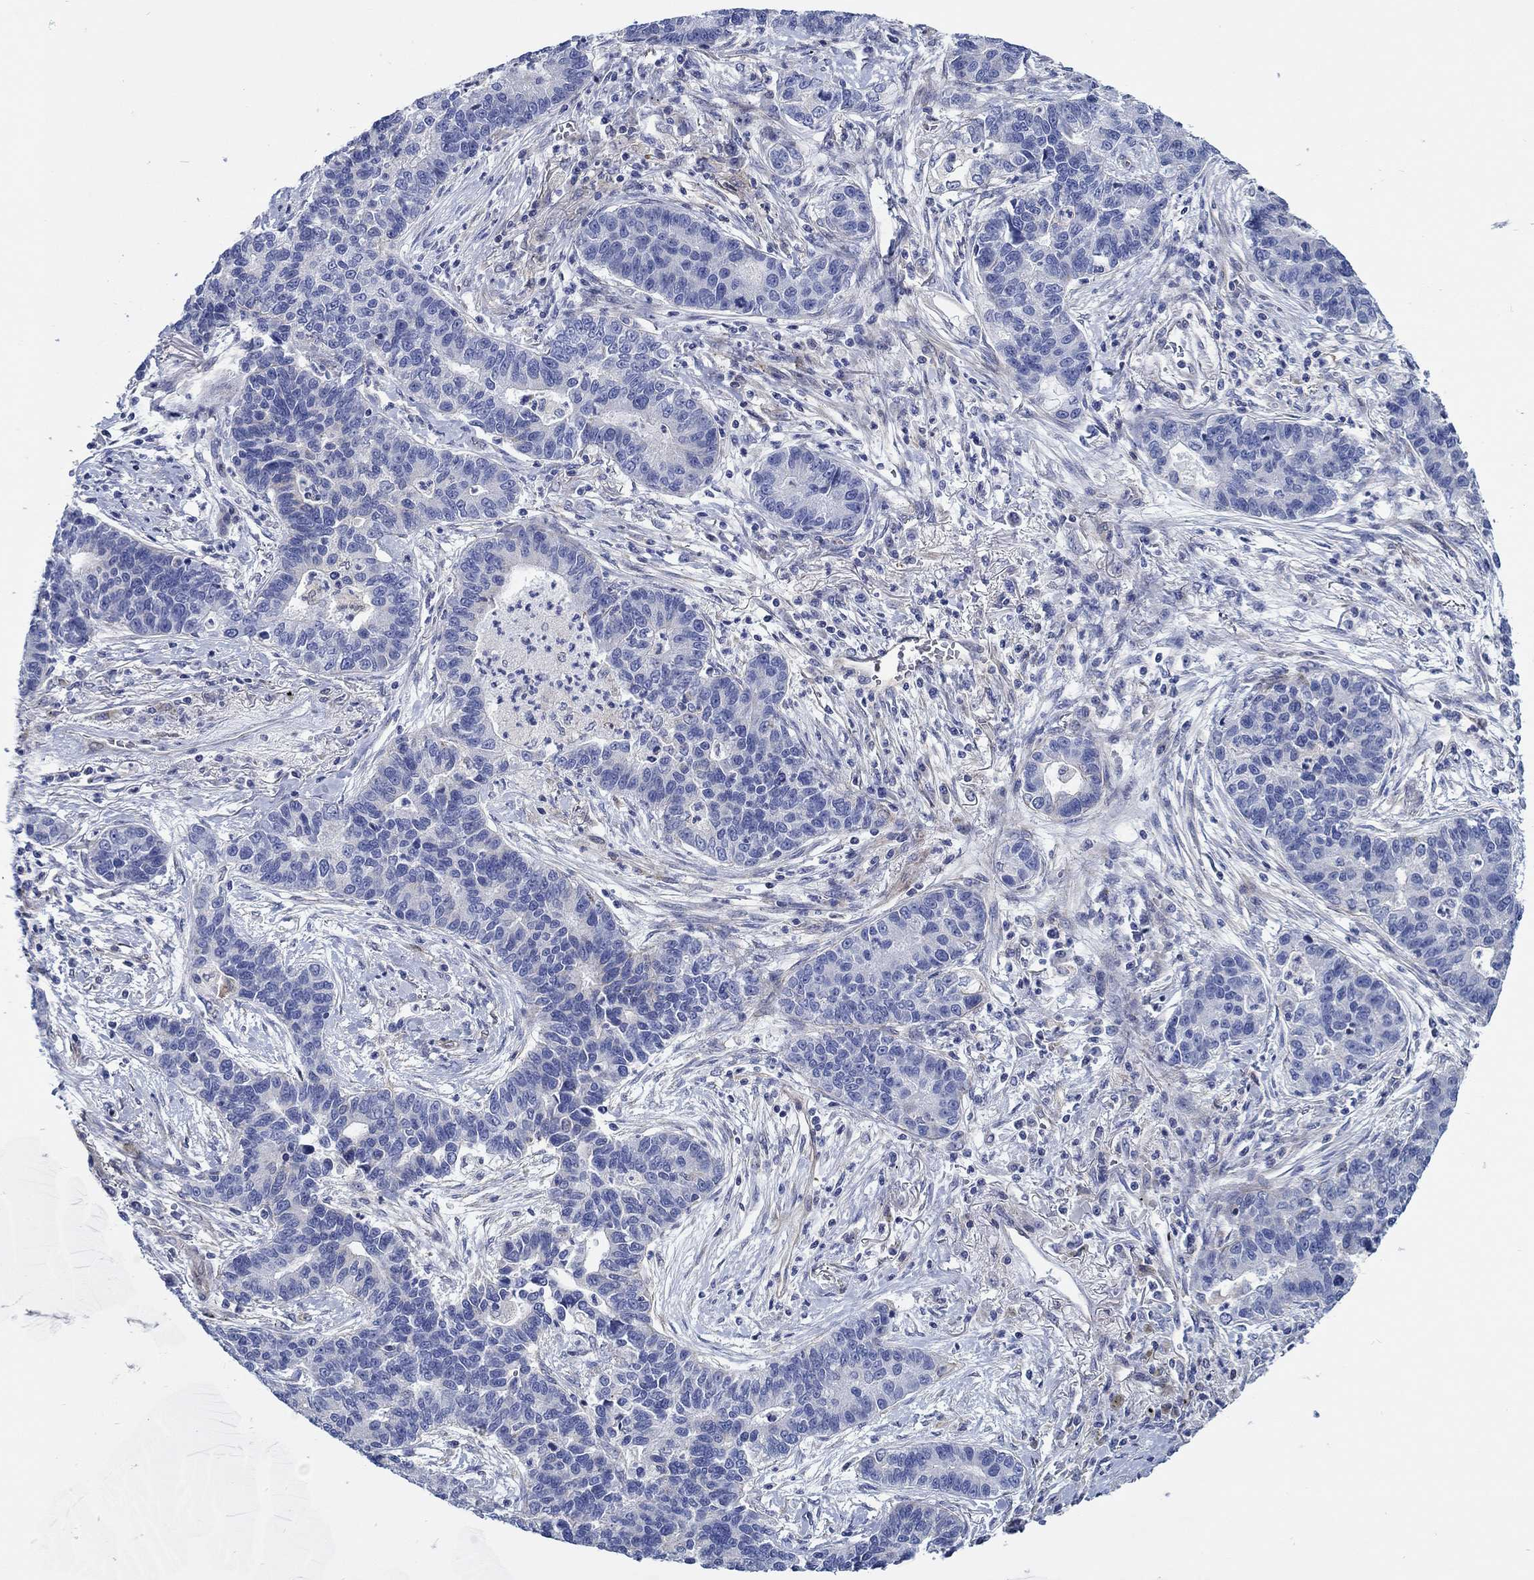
{"staining": {"intensity": "negative", "quantity": "none", "location": "none"}, "tissue": "lung cancer", "cell_type": "Tumor cells", "image_type": "cancer", "snomed": [{"axis": "morphology", "description": "Adenocarcinoma, NOS"}, {"axis": "topography", "description": "Lung"}], "caption": "Immunohistochemistry (IHC) of human lung cancer (adenocarcinoma) demonstrates no staining in tumor cells.", "gene": "FMN1", "patient": {"sex": "female", "age": 57}}